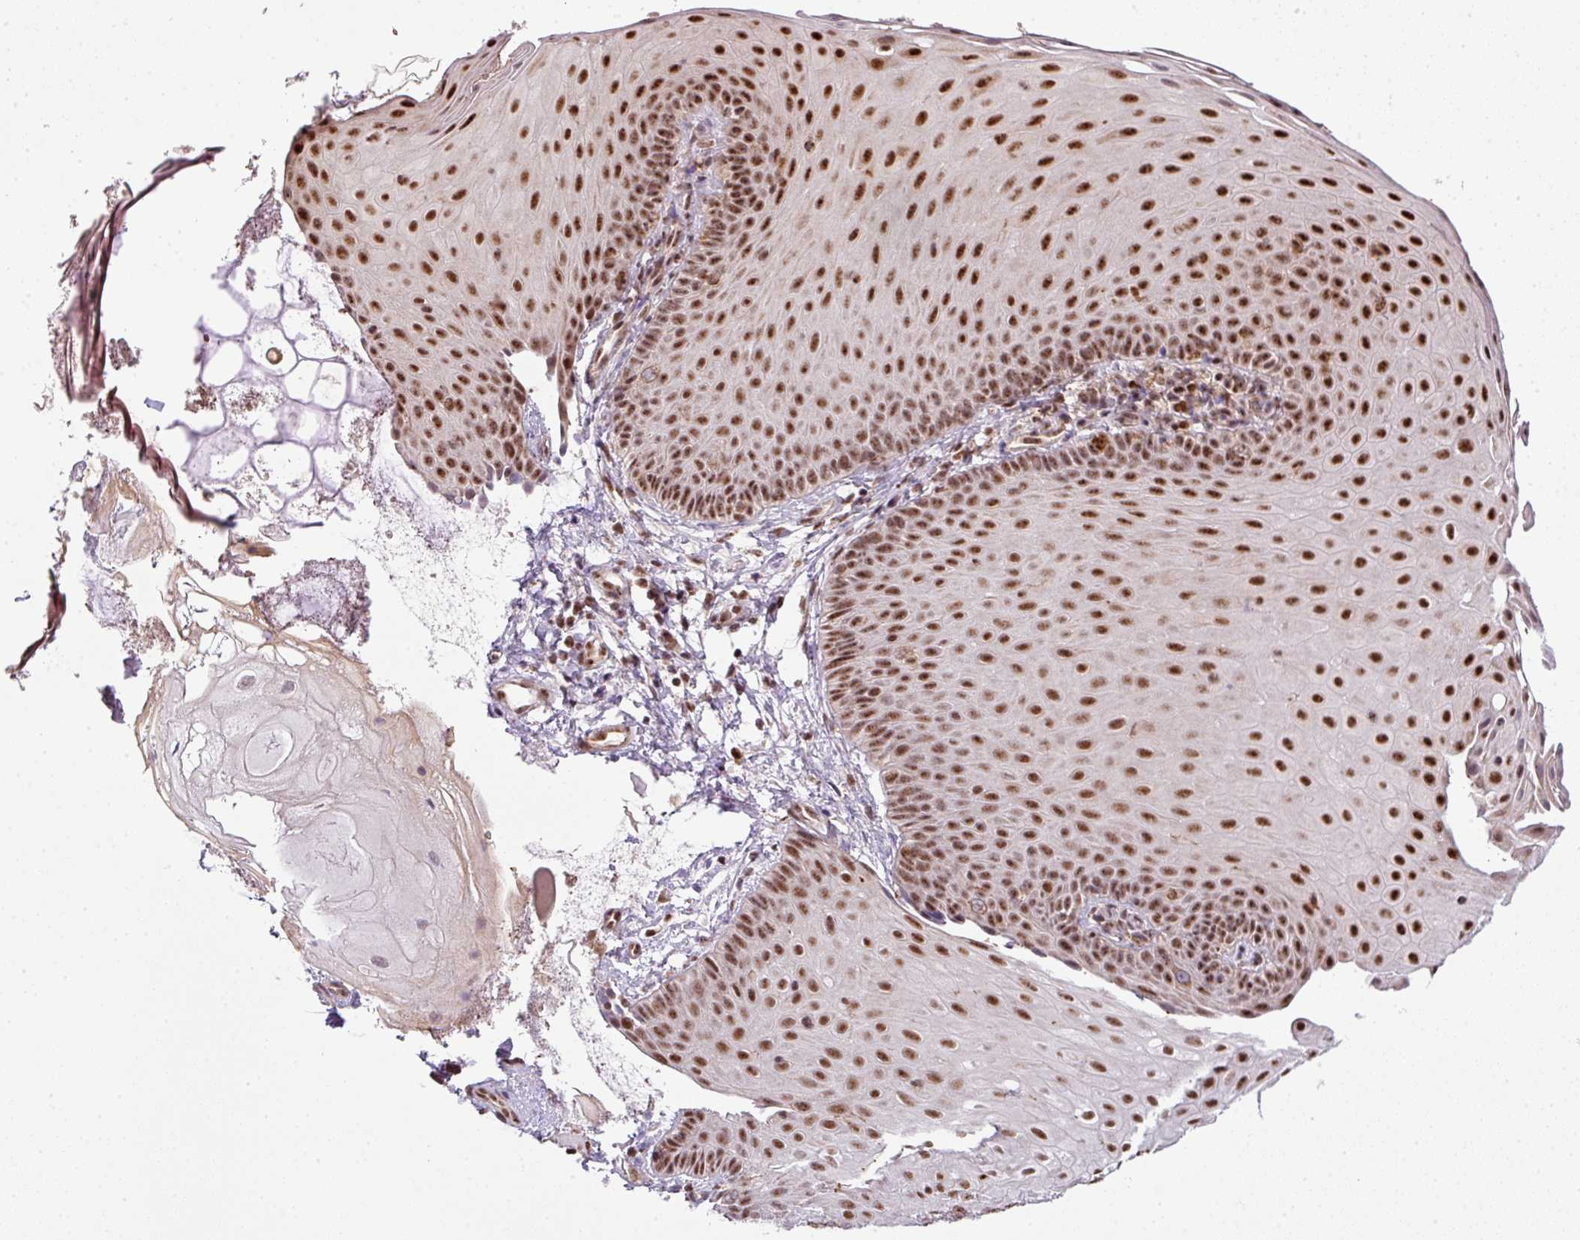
{"staining": {"intensity": "strong", "quantity": ">75%", "location": "nuclear"}, "tissue": "skin", "cell_type": "Epidermal cells", "image_type": "normal", "snomed": [{"axis": "morphology", "description": "Normal tissue, NOS"}, {"axis": "topography", "description": "Anal"}], "caption": "Epidermal cells reveal high levels of strong nuclear staining in approximately >75% of cells in normal skin.", "gene": "PLK1", "patient": {"sex": "male", "age": 80}}